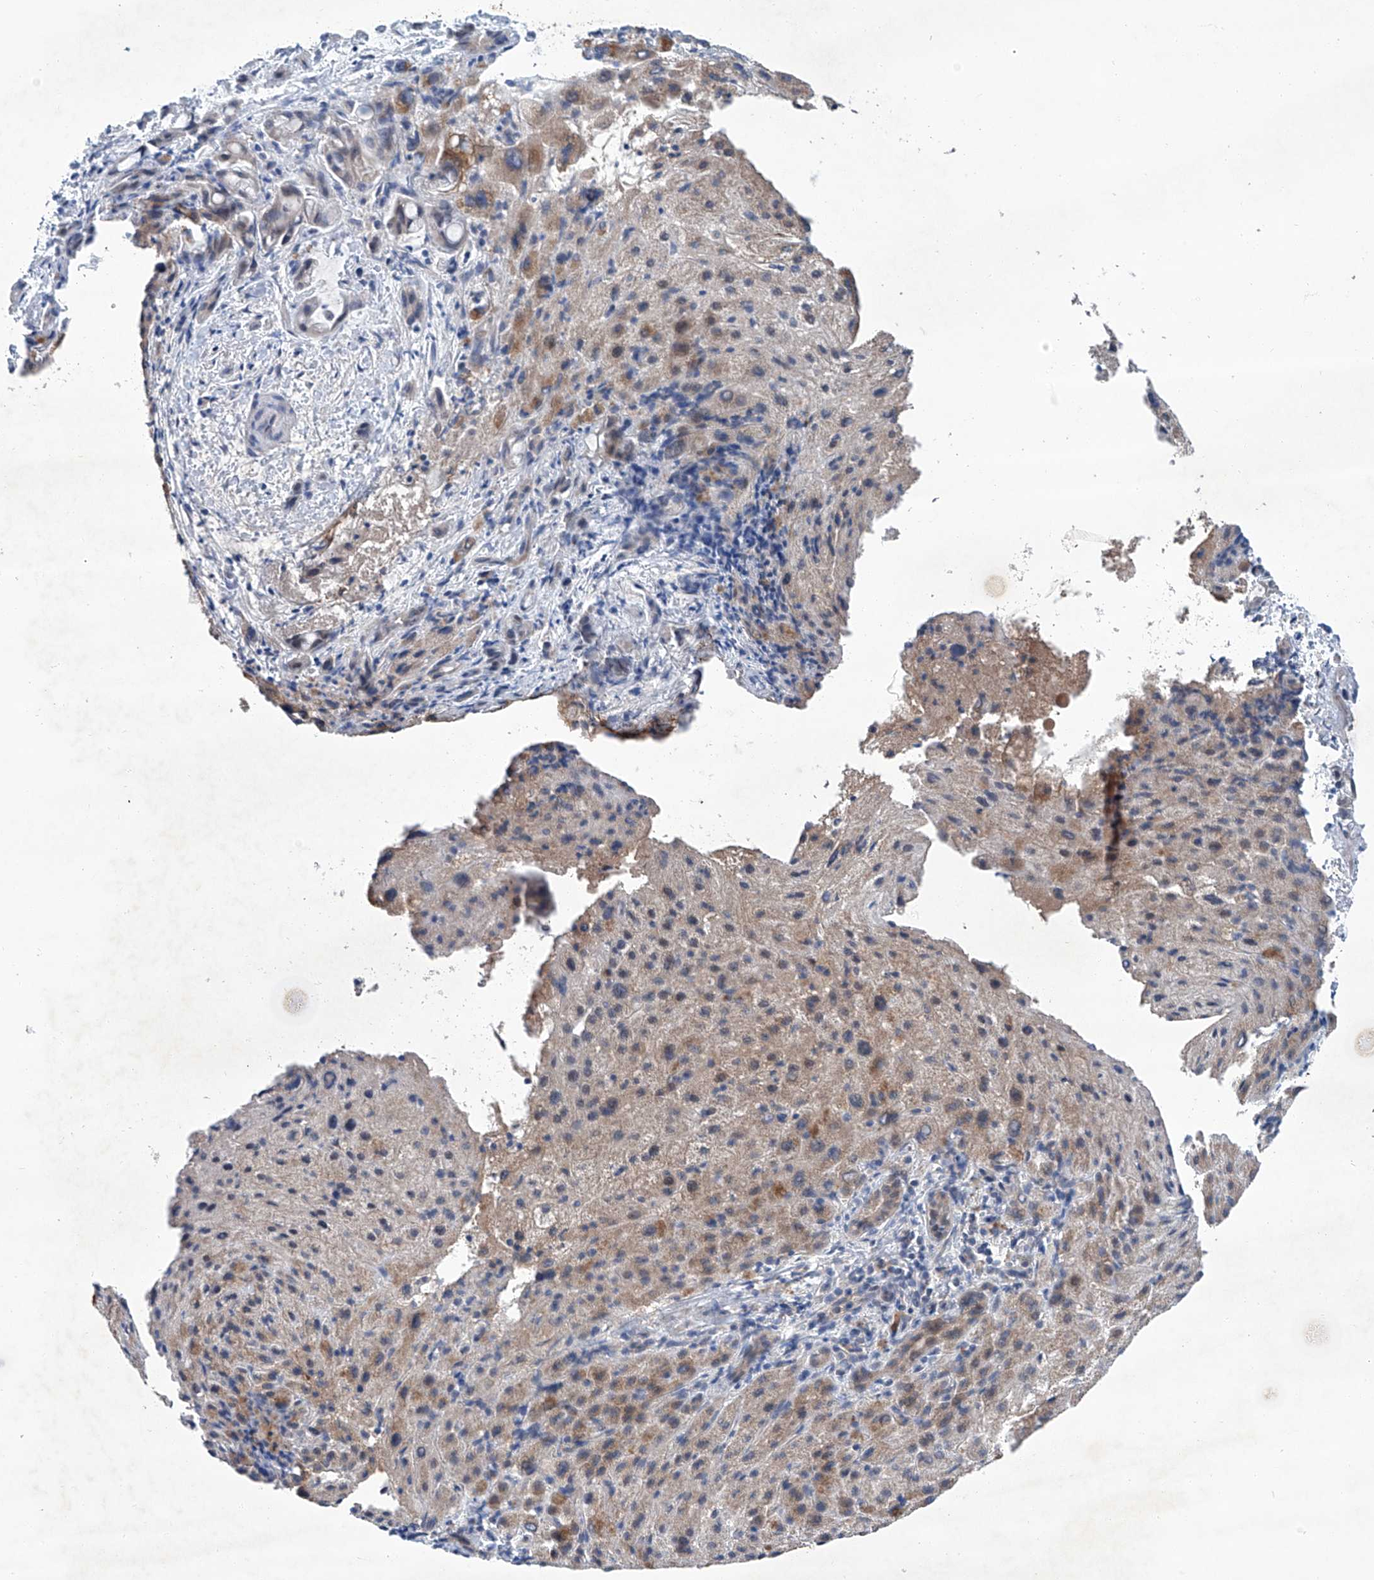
{"staining": {"intensity": "weak", "quantity": "<25%", "location": "cytoplasmic/membranous"}, "tissue": "liver cancer", "cell_type": "Tumor cells", "image_type": "cancer", "snomed": [{"axis": "morphology", "description": "Cholangiocarcinoma"}, {"axis": "topography", "description": "Liver"}], "caption": "Immunohistochemistry of liver cancer (cholangiocarcinoma) reveals no expression in tumor cells. (Stains: DAB immunohistochemistry (IHC) with hematoxylin counter stain, Microscopy: brightfield microscopy at high magnification).", "gene": "SIX4", "patient": {"sex": "female", "age": 72}}